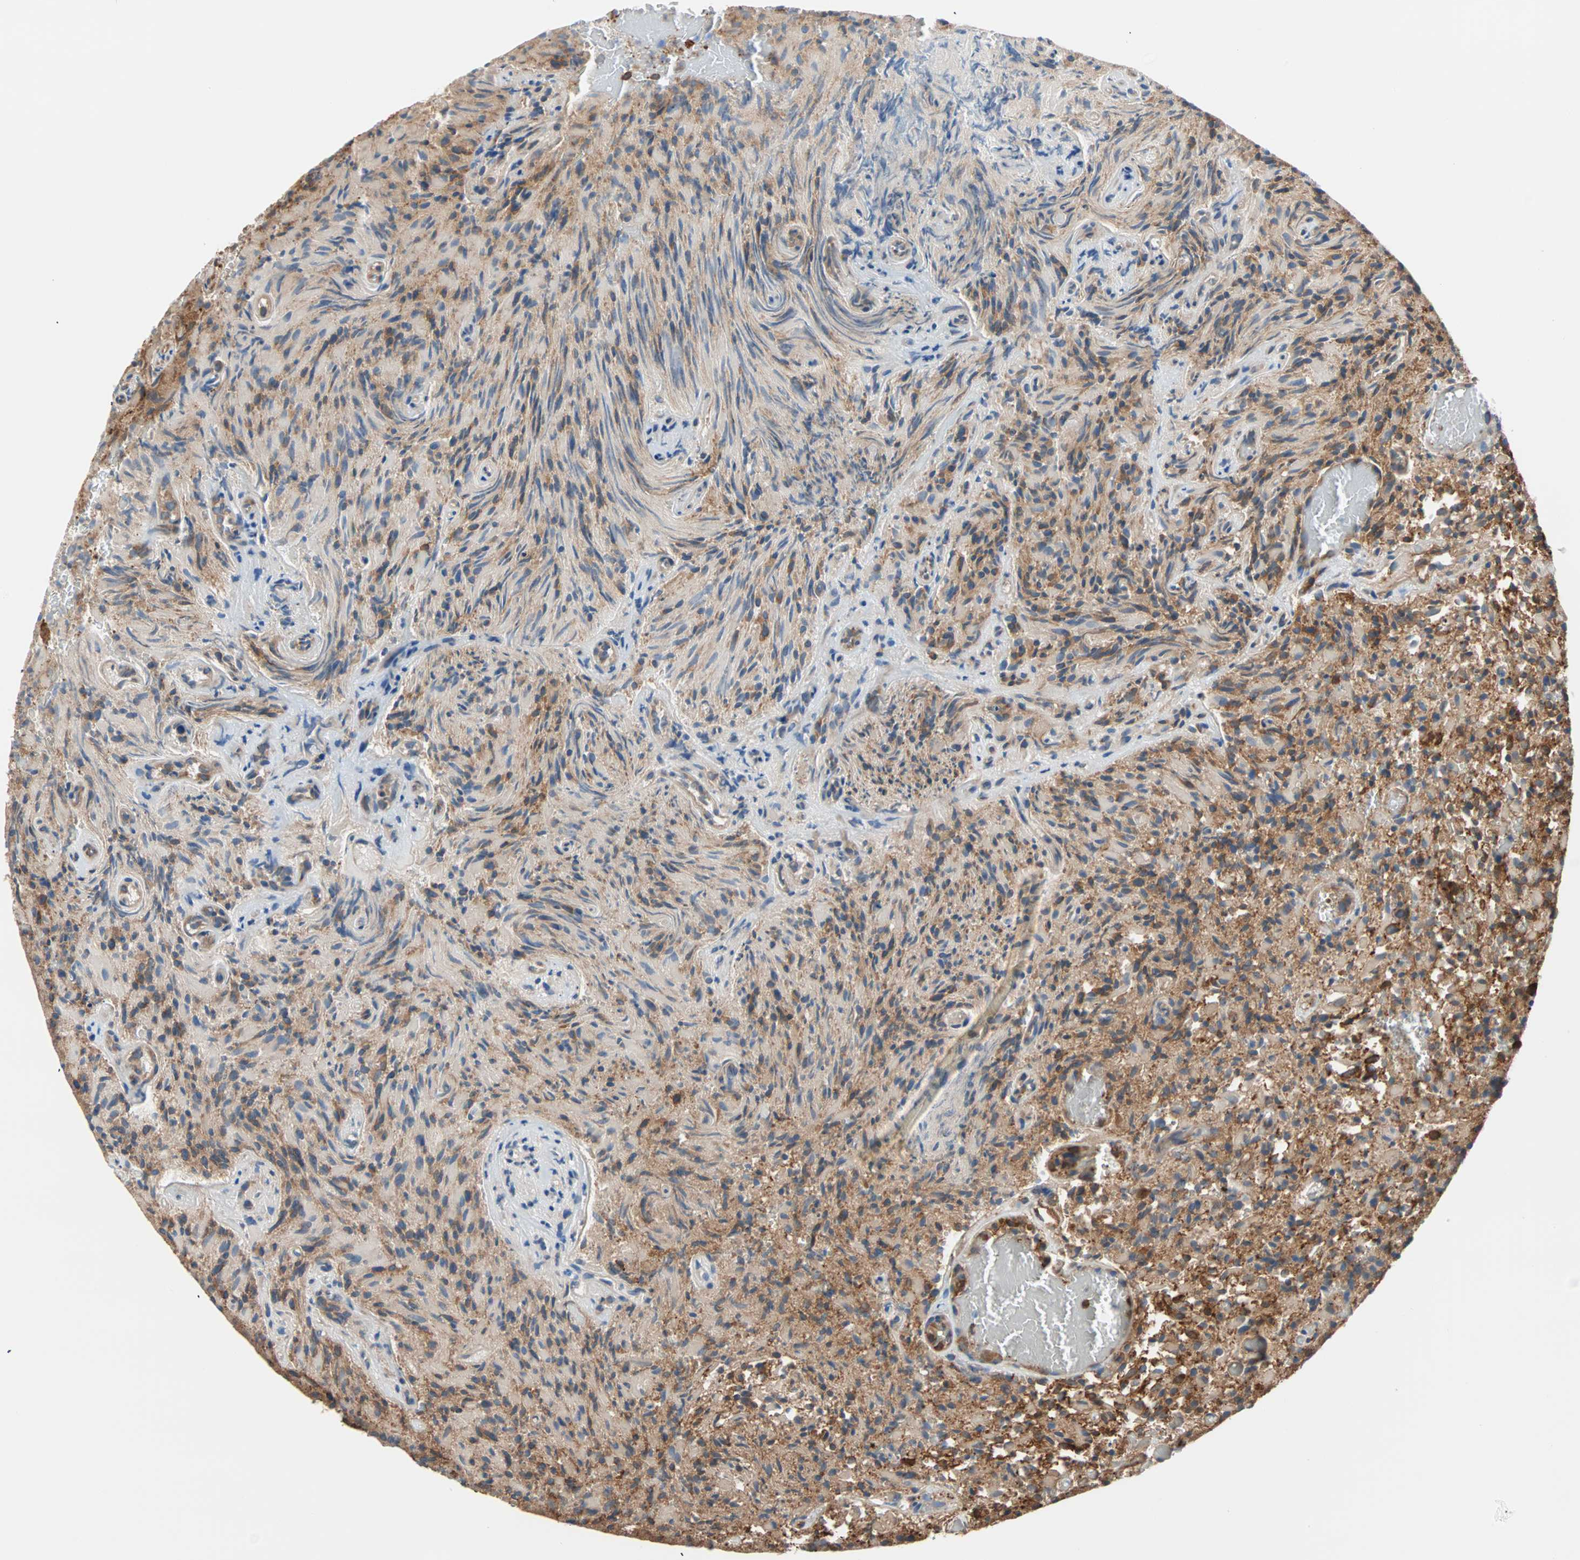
{"staining": {"intensity": "strong", "quantity": "25%-75%", "location": "cytoplasmic/membranous"}, "tissue": "glioma", "cell_type": "Tumor cells", "image_type": "cancer", "snomed": [{"axis": "morphology", "description": "Glioma, malignant, High grade"}, {"axis": "topography", "description": "Brain"}], "caption": "Protein staining by immunohistochemistry demonstrates strong cytoplasmic/membranous staining in about 25%-75% of tumor cells in high-grade glioma (malignant). (DAB (3,3'-diaminobenzidine) IHC with brightfield microscopy, high magnification).", "gene": "EEF2", "patient": {"sex": "male", "age": 71}}